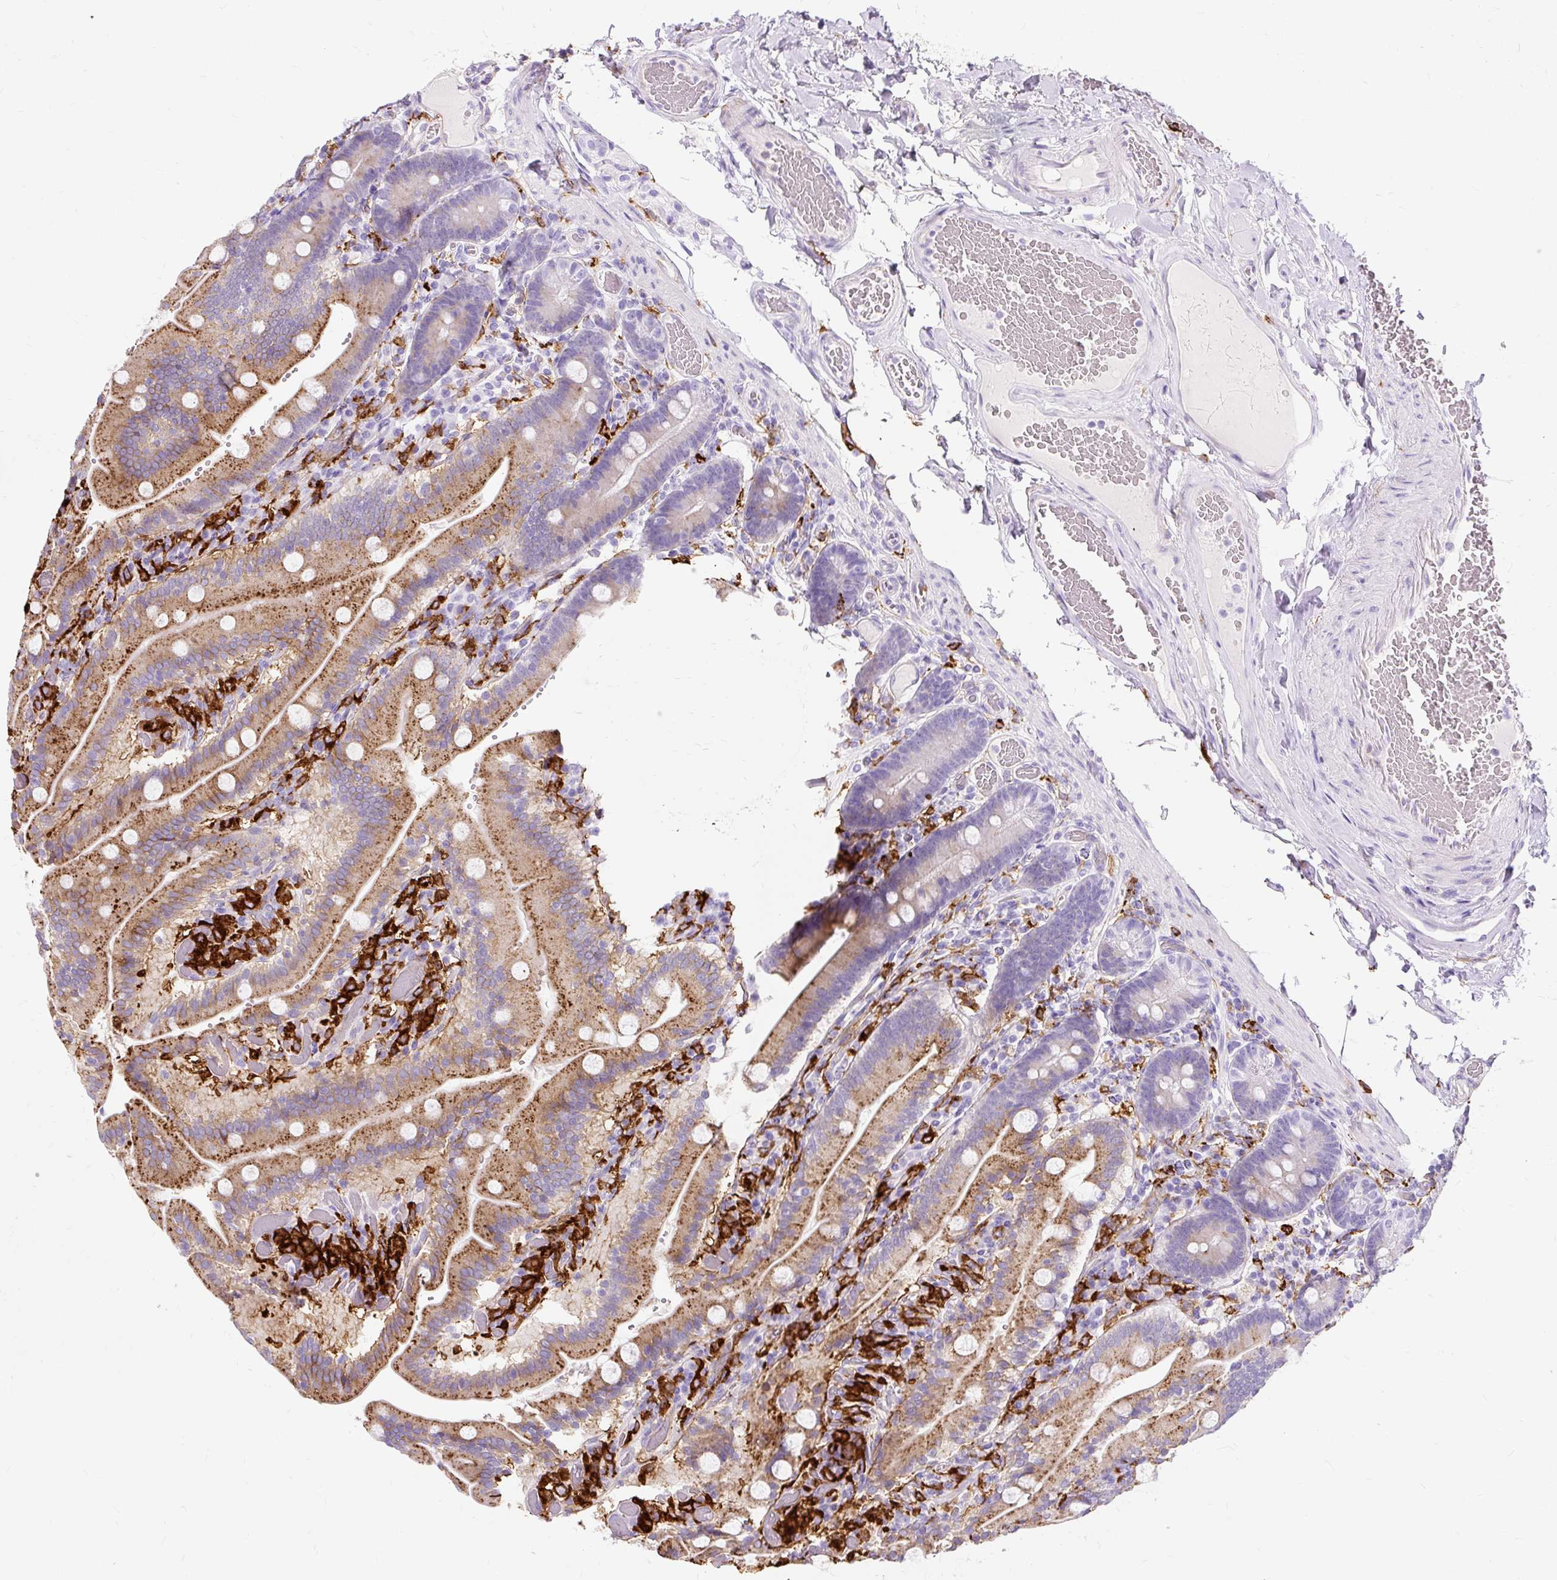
{"staining": {"intensity": "strong", "quantity": ">75%", "location": "cytoplasmic/membranous"}, "tissue": "duodenum", "cell_type": "Glandular cells", "image_type": "normal", "snomed": [{"axis": "morphology", "description": "Normal tissue, NOS"}, {"axis": "topography", "description": "Duodenum"}], "caption": "Immunohistochemistry histopathology image of normal duodenum: human duodenum stained using IHC demonstrates high levels of strong protein expression localized specifically in the cytoplasmic/membranous of glandular cells, appearing as a cytoplasmic/membranous brown color.", "gene": "HLA", "patient": {"sex": "female", "age": 62}}